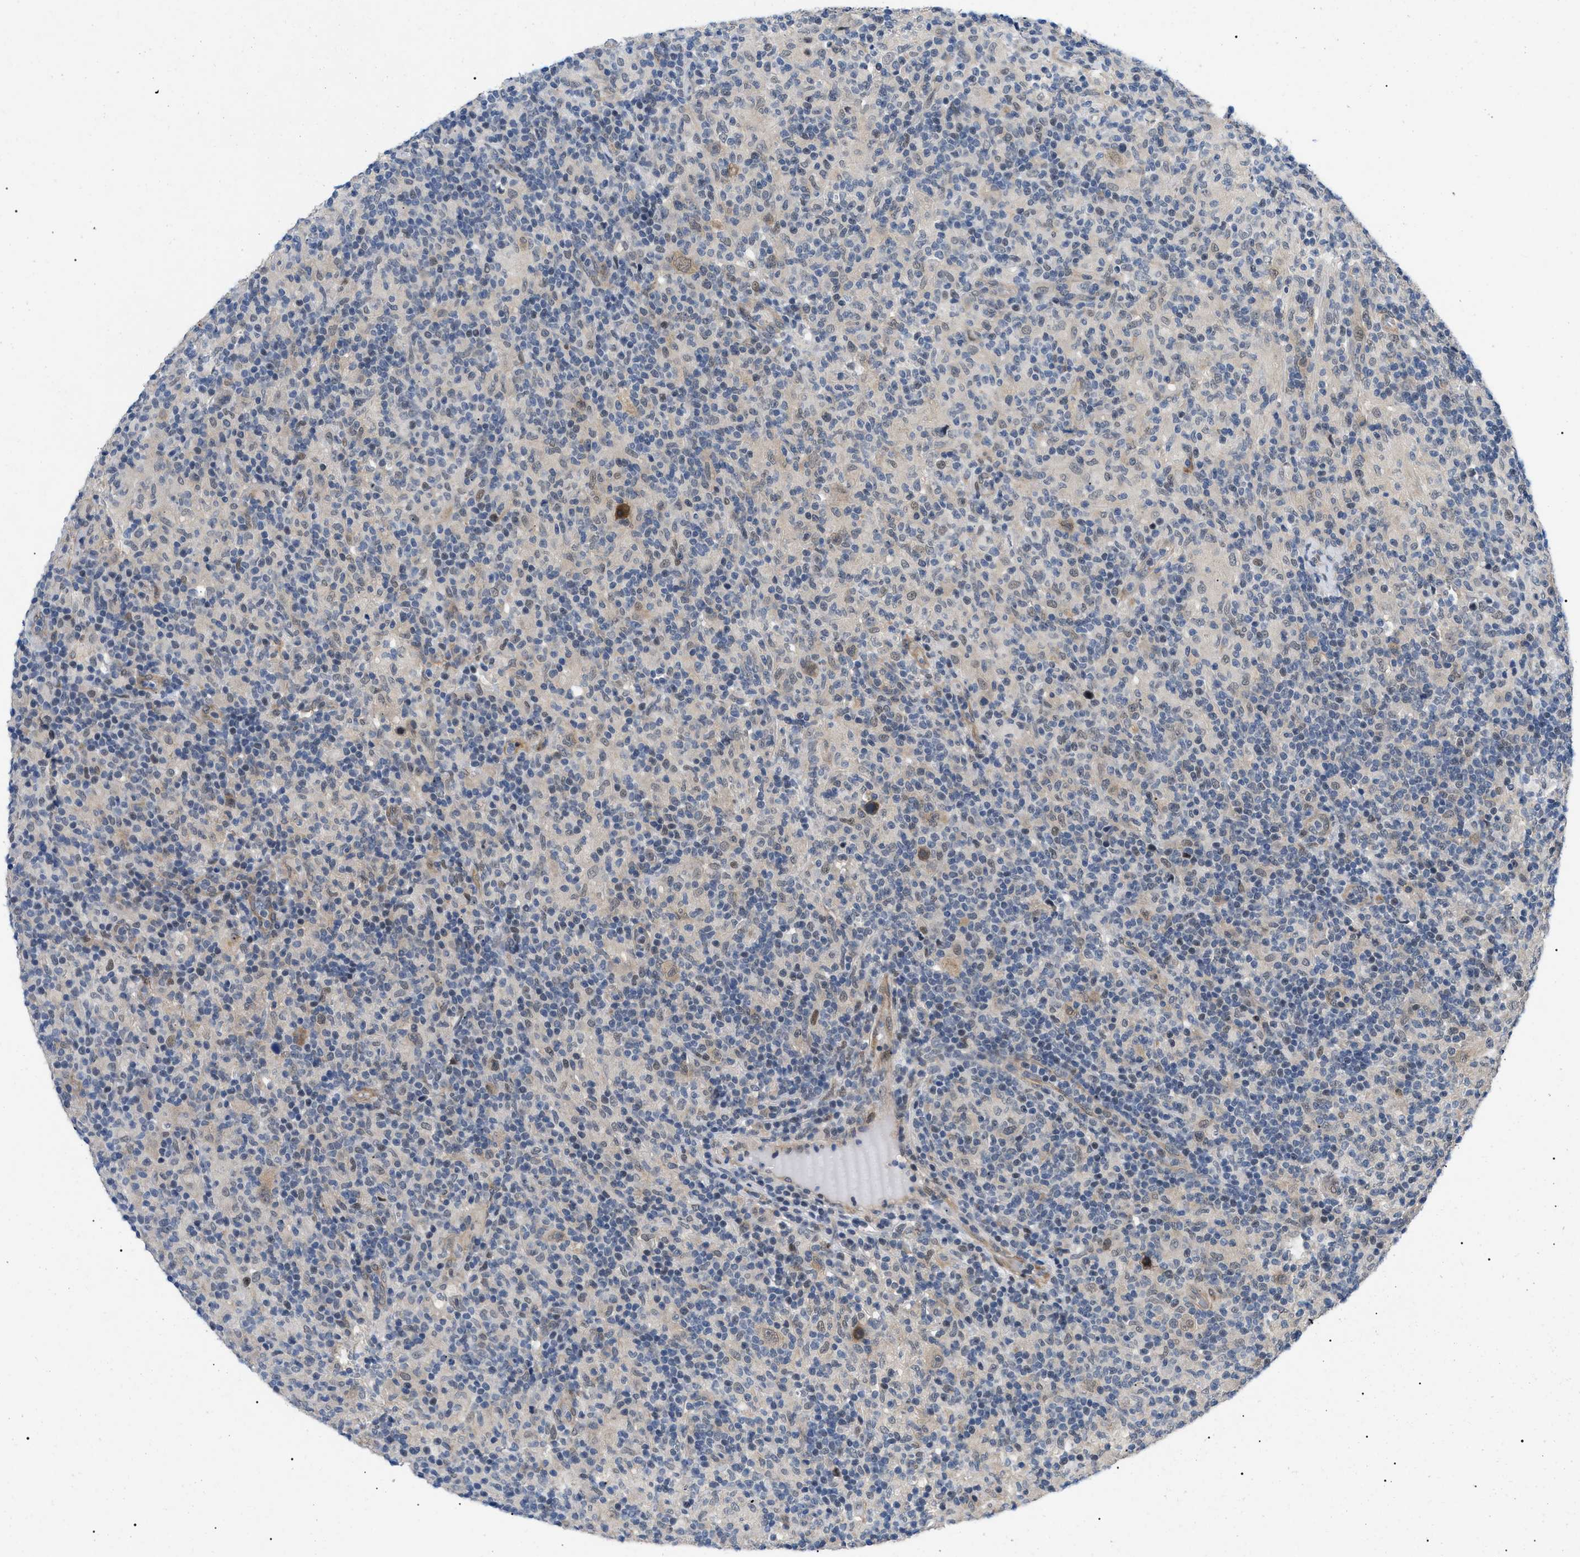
{"staining": {"intensity": "weak", "quantity": "25%-75%", "location": "cytoplasmic/membranous,nuclear"}, "tissue": "lymphoma", "cell_type": "Tumor cells", "image_type": "cancer", "snomed": [{"axis": "morphology", "description": "Hodgkin's disease, NOS"}, {"axis": "topography", "description": "Lymph node"}], "caption": "Brown immunohistochemical staining in human Hodgkin's disease shows weak cytoplasmic/membranous and nuclear staining in about 25%-75% of tumor cells.", "gene": "GARRE1", "patient": {"sex": "male", "age": 70}}